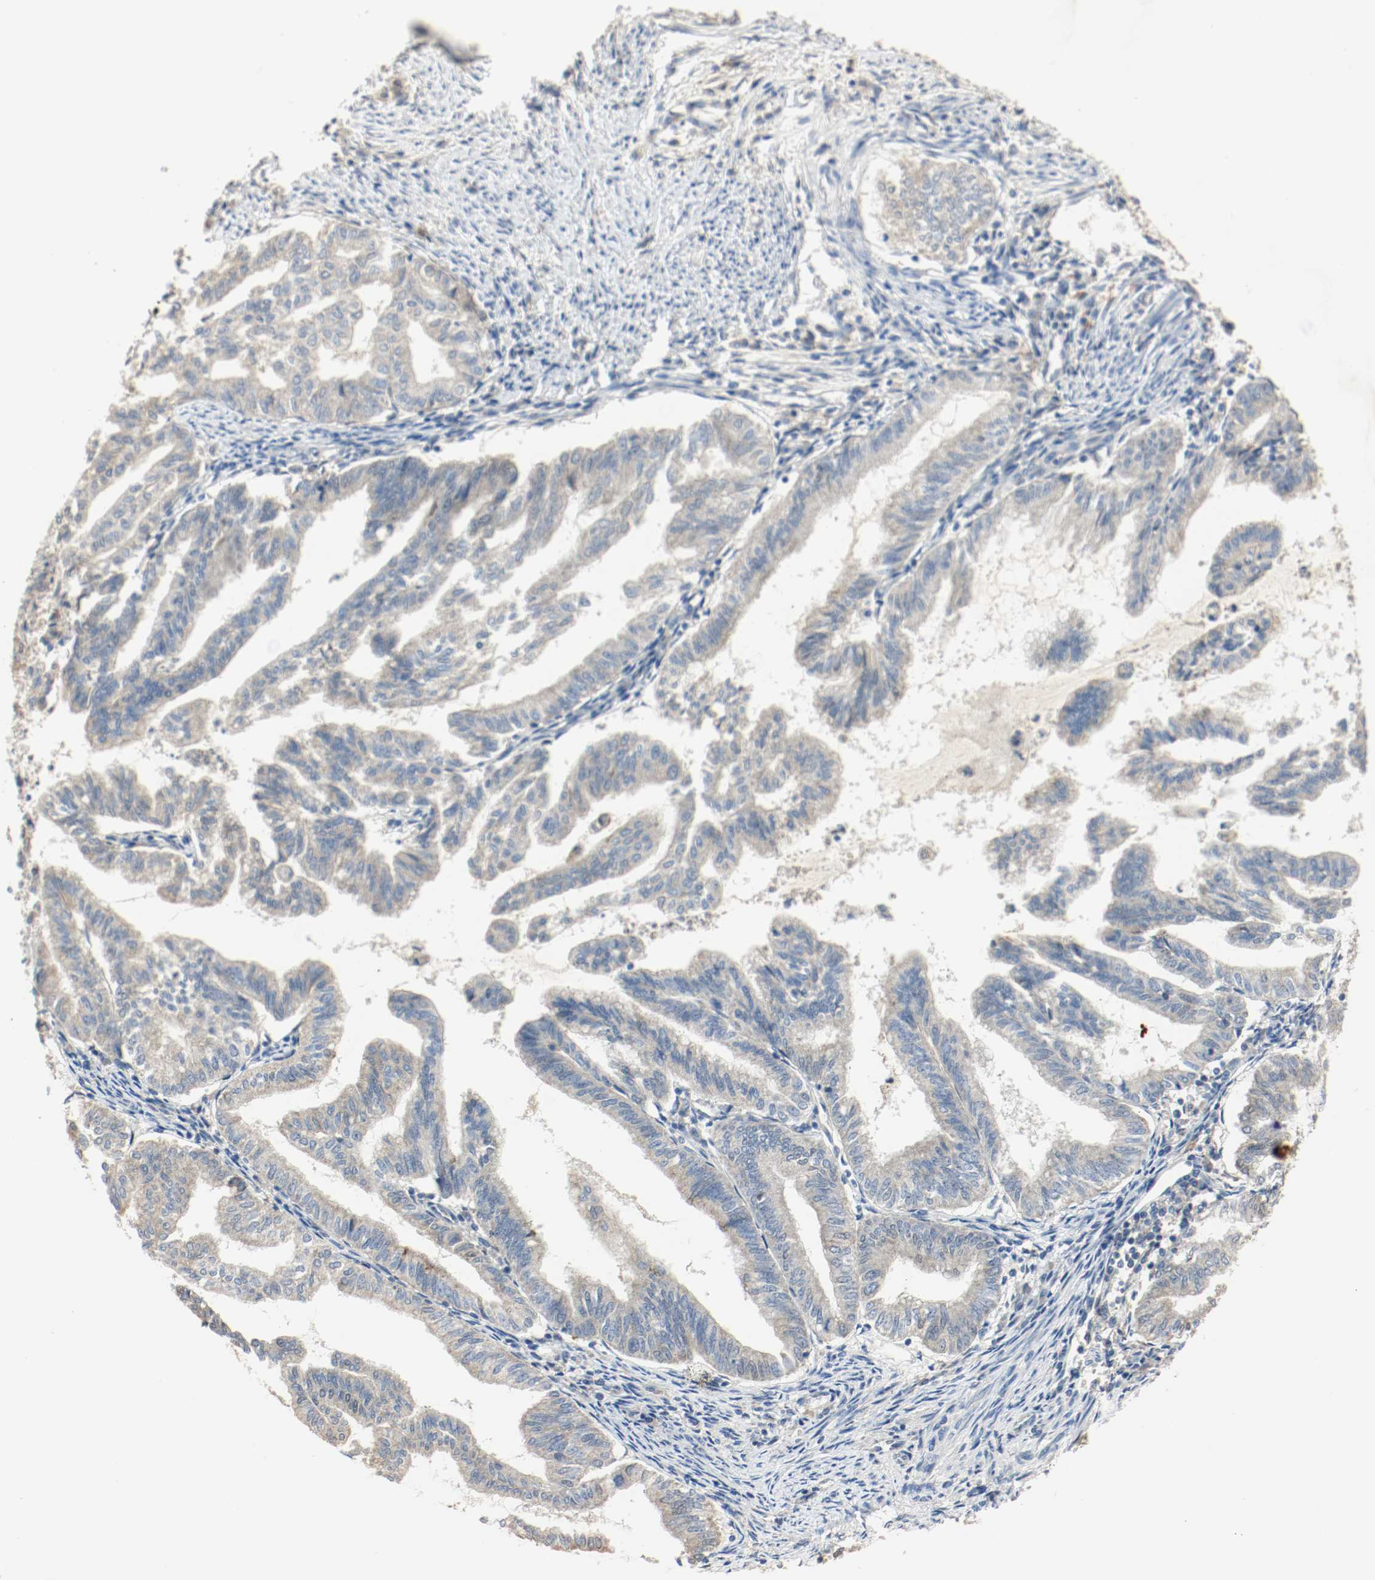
{"staining": {"intensity": "weak", "quantity": ">75%", "location": "cytoplasmic/membranous"}, "tissue": "endometrial cancer", "cell_type": "Tumor cells", "image_type": "cancer", "snomed": [{"axis": "morphology", "description": "Adenocarcinoma, NOS"}, {"axis": "topography", "description": "Endometrium"}], "caption": "Endometrial cancer was stained to show a protein in brown. There is low levels of weak cytoplasmic/membranous positivity in about >75% of tumor cells.", "gene": "MELTF", "patient": {"sex": "female", "age": 79}}